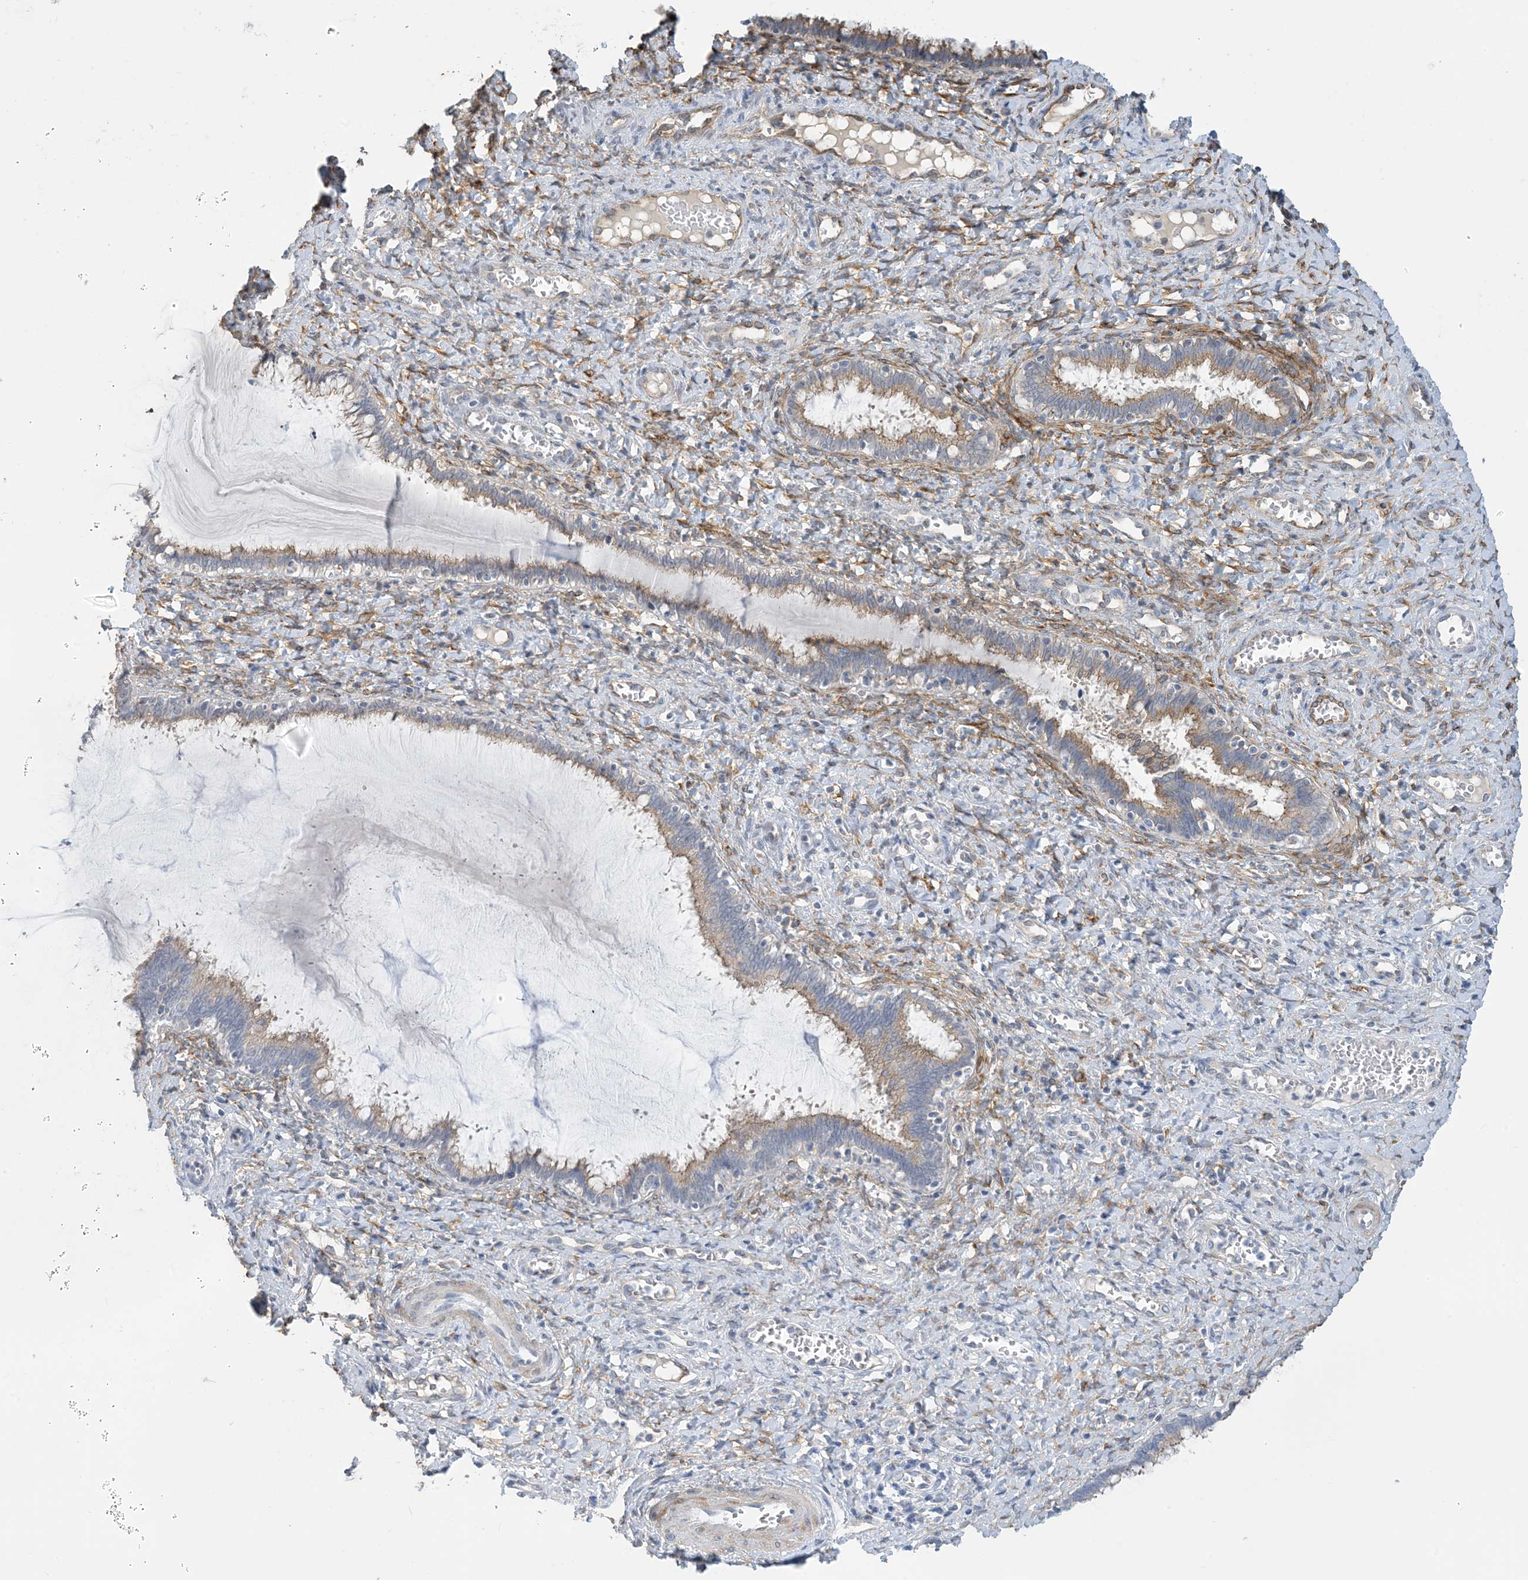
{"staining": {"intensity": "weak", "quantity": ">75%", "location": "cytoplasmic/membranous"}, "tissue": "cervix", "cell_type": "Glandular cells", "image_type": "normal", "snomed": [{"axis": "morphology", "description": "Normal tissue, NOS"}, {"axis": "morphology", "description": "Adenocarcinoma, NOS"}, {"axis": "topography", "description": "Cervix"}], "caption": "Protein staining exhibits weak cytoplasmic/membranous staining in approximately >75% of glandular cells in unremarkable cervix. Nuclei are stained in blue.", "gene": "EIF2A", "patient": {"sex": "female", "age": 29}}